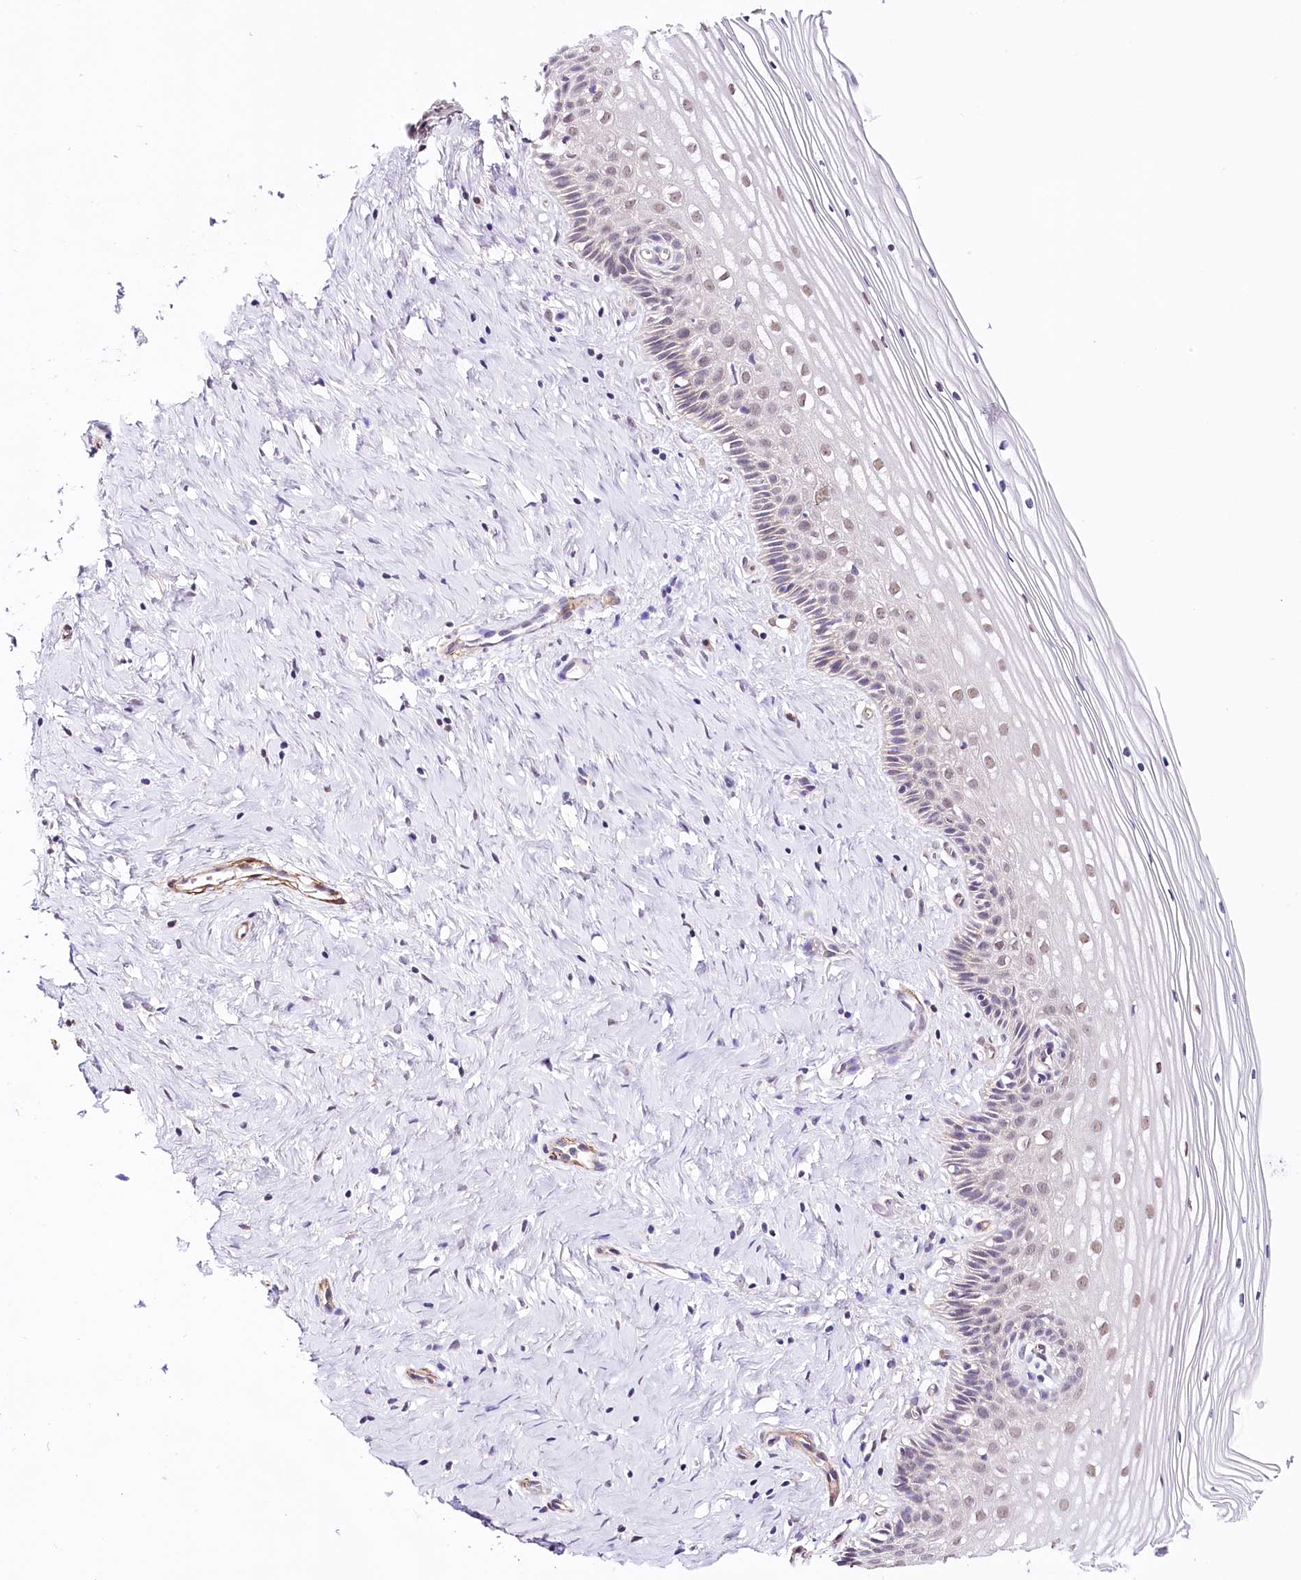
{"staining": {"intensity": "negative", "quantity": "none", "location": "none"}, "tissue": "cervix", "cell_type": "Glandular cells", "image_type": "normal", "snomed": [{"axis": "morphology", "description": "Normal tissue, NOS"}, {"axis": "topography", "description": "Cervix"}], "caption": "An immunohistochemistry (IHC) image of unremarkable cervix is shown. There is no staining in glandular cells of cervix.", "gene": "PPP2R5B", "patient": {"sex": "female", "age": 33}}